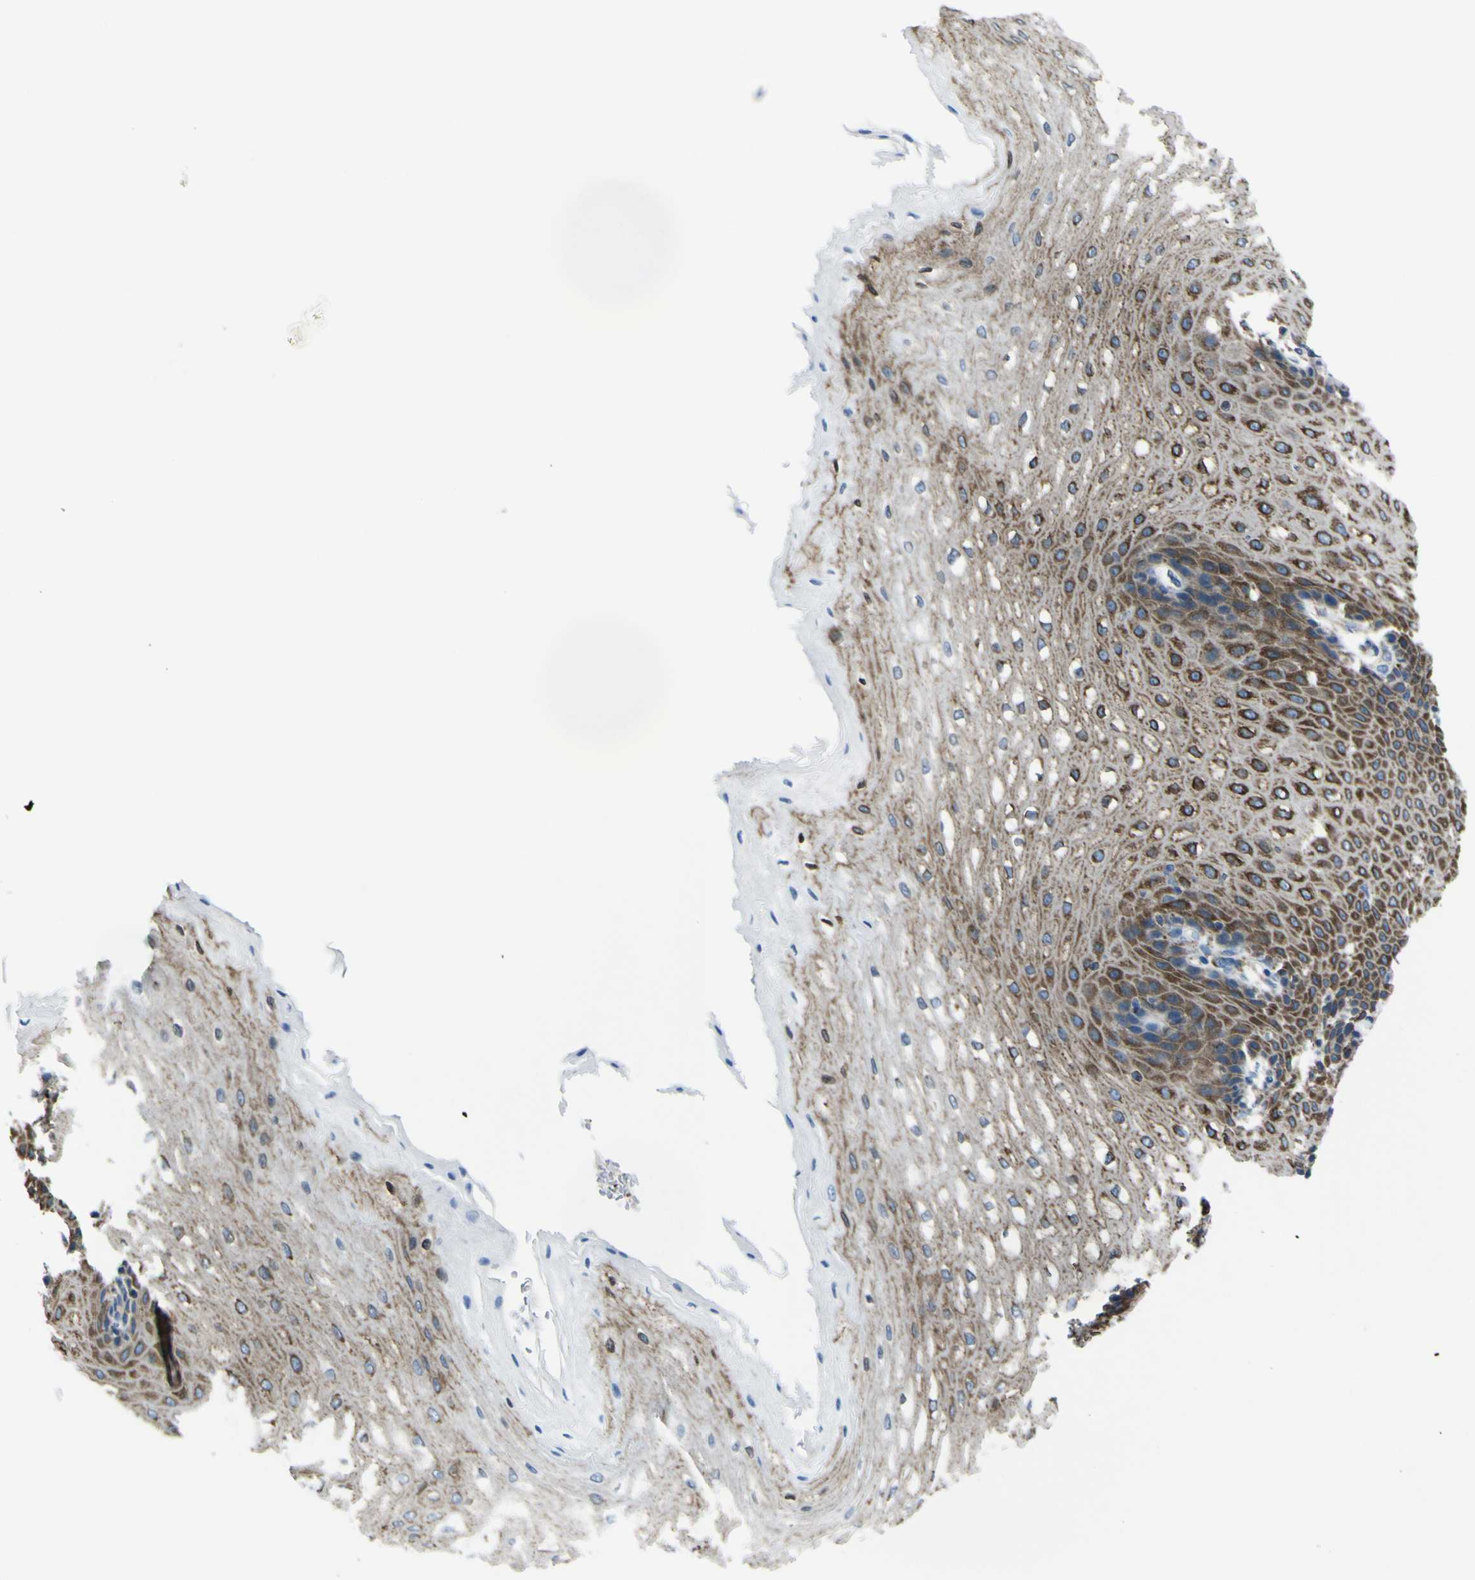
{"staining": {"intensity": "moderate", "quantity": "25%-75%", "location": "cytoplasmic/membranous"}, "tissue": "esophagus", "cell_type": "Squamous epithelial cells", "image_type": "normal", "snomed": [{"axis": "morphology", "description": "Normal tissue, NOS"}, {"axis": "topography", "description": "Esophagus"}], "caption": "Immunohistochemical staining of benign esophagus demonstrates medium levels of moderate cytoplasmic/membranous staining in approximately 25%-75% of squamous epithelial cells.", "gene": "STIM1", "patient": {"sex": "male", "age": 54}}